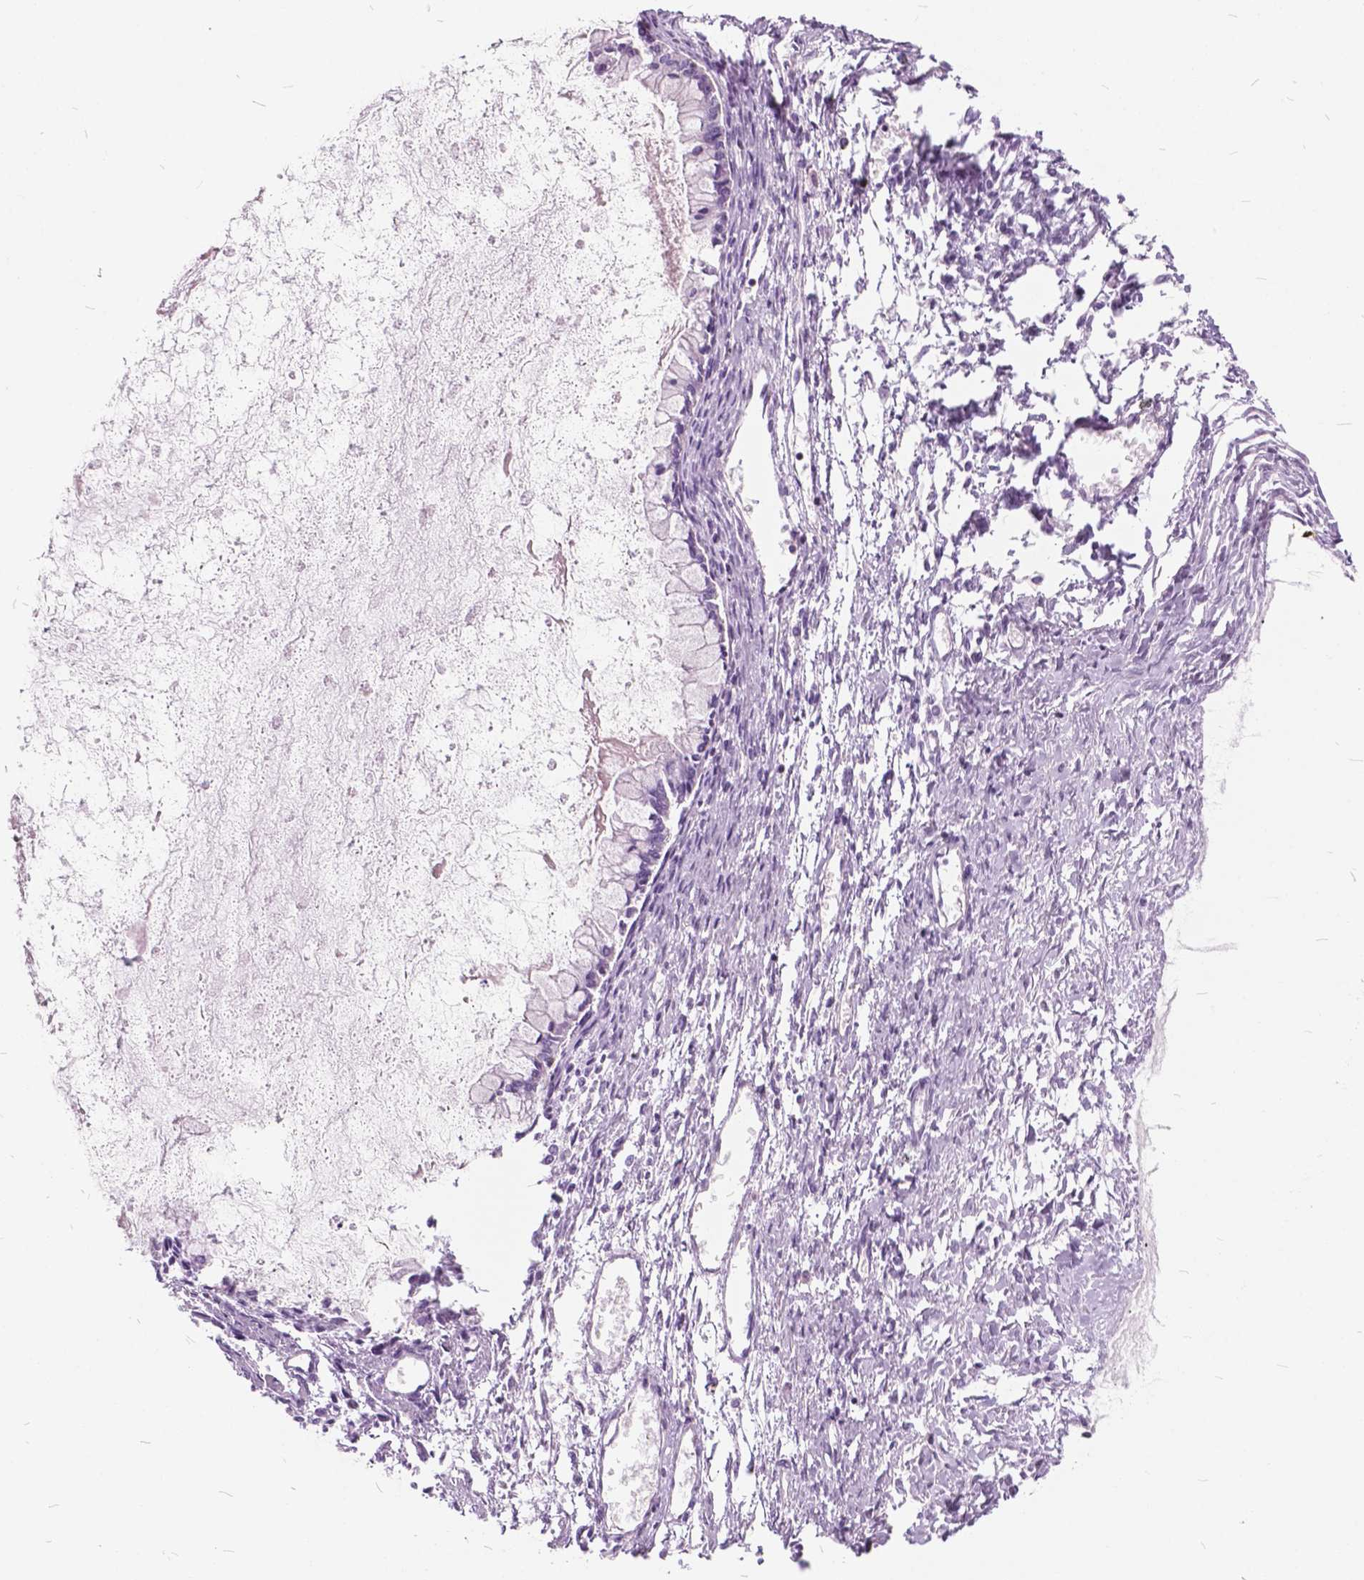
{"staining": {"intensity": "negative", "quantity": "none", "location": "none"}, "tissue": "ovarian cancer", "cell_type": "Tumor cells", "image_type": "cancer", "snomed": [{"axis": "morphology", "description": "Cystadenocarcinoma, mucinous, NOS"}, {"axis": "topography", "description": "Ovary"}], "caption": "This is an immunohistochemistry photomicrograph of ovarian cancer (mucinous cystadenocarcinoma). There is no positivity in tumor cells.", "gene": "SP140", "patient": {"sex": "female", "age": 67}}